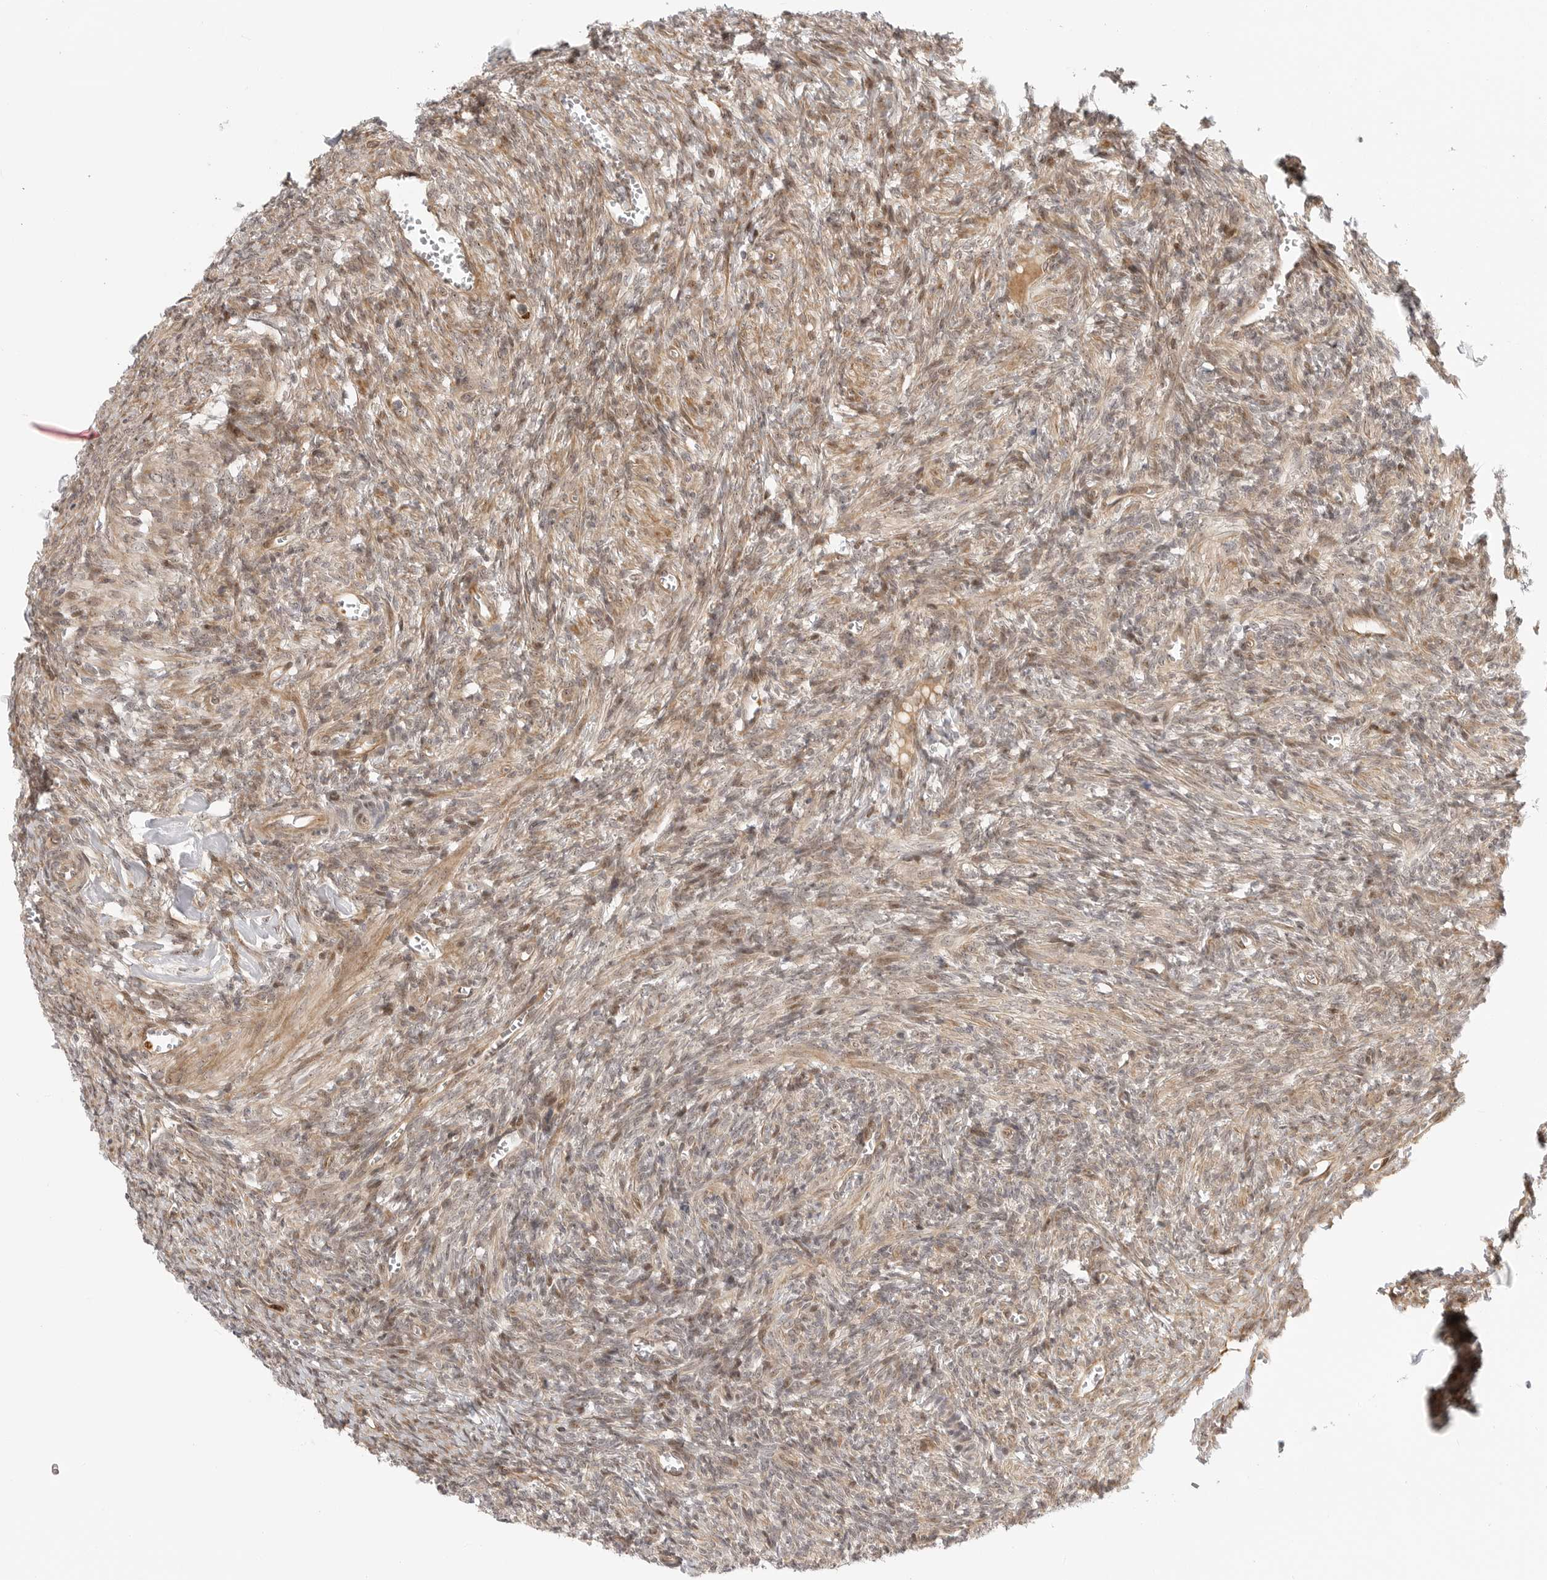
{"staining": {"intensity": "moderate", "quantity": "25%-75%", "location": "cytoplasmic/membranous,nuclear"}, "tissue": "ovary", "cell_type": "Ovarian stroma cells", "image_type": "normal", "snomed": [{"axis": "morphology", "description": "Normal tissue, NOS"}, {"axis": "topography", "description": "Ovary"}], "caption": "Protein staining displays moderate cytoplasmic/membranous,nuclear staining in about 25%-75% of ovarian stroma cells in benign ovary.", "gene": "DSCC1", "patient": {"sex": "female", "age": 27}}